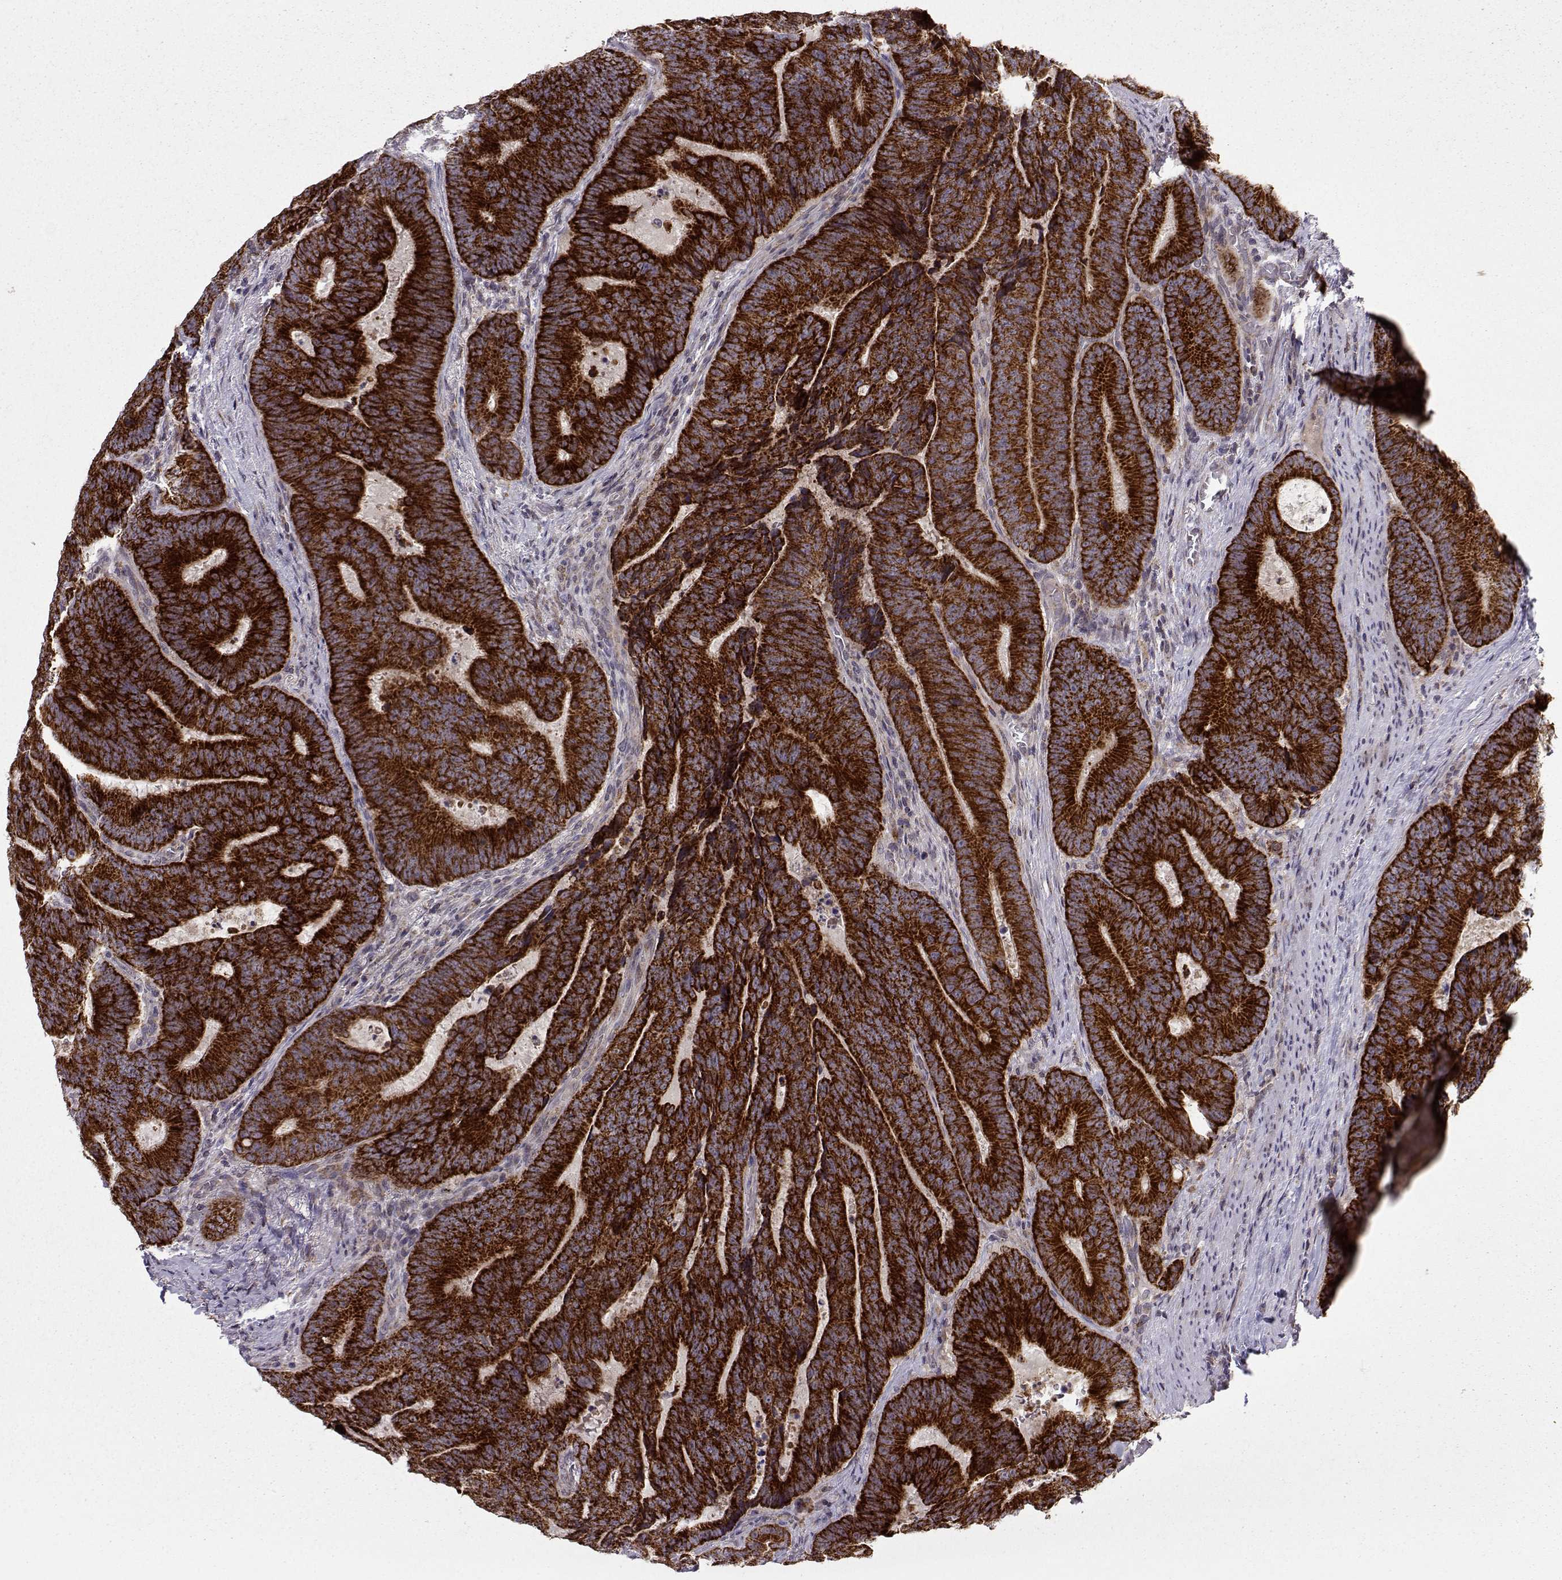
{"staining": {"intensity": "strong", "quantity": ">75%", "location": "cytoplasmic/membranous"}, "tissue": "colorectal cancer", "cell_type": "Tumor cells", "image_type": "cancer", "snomed": [{"axis": "morphology", "description": "Adenocarcinoma, NOS"}, {"axis": "topography", "description": "Colon"}], "caption": "DAB immunohistochemical staining of colorectal adenocarcinoma exhibits strong cytoplasmic/membranous protein staining in approximately >75% of tumor cells.", "gene": "NECAB3", "patient": {"sex": "female", "age": 82}}